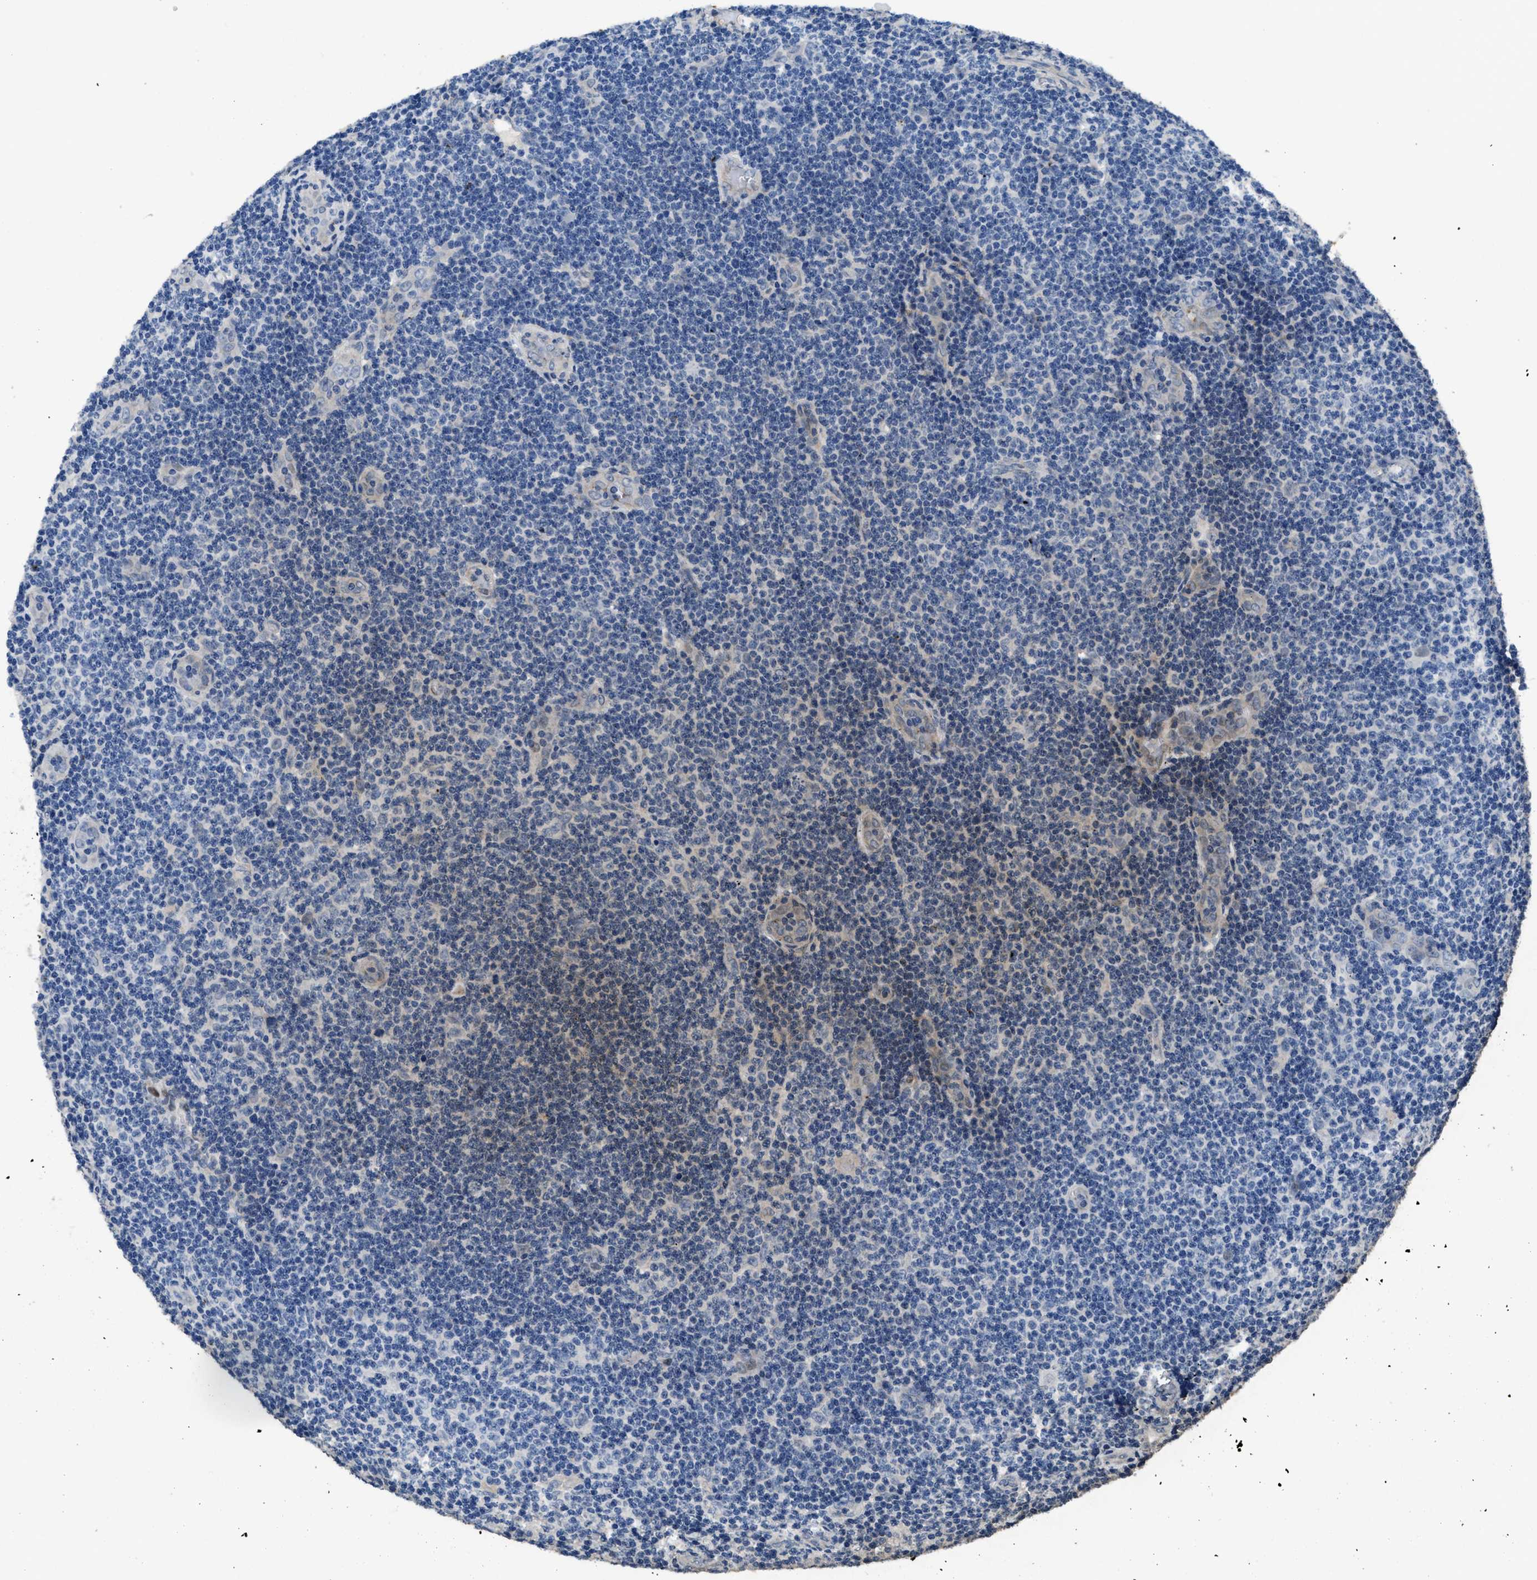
{"staining": {"intensity": "negative", "quantity": "none", "location": "none"}, "tissue": "lymphoma", "cell_type": "Tumor cells", "image_type": "cancer", "snomed": [{"axis": "morphology", "description": "Malignant lymphoma, non-Hodgkin's type, Low grade"}, {"axis": "topography", "description": "Lymph node"}], "caption": "The immunohistochemistry micrograph has no significant positivity in tumor cells of low-grade malignant lymphoma, non-Hodgkin's type tissue.", "gene": "ITGA2B", "patient": {"sex": "male", "age": 83}}